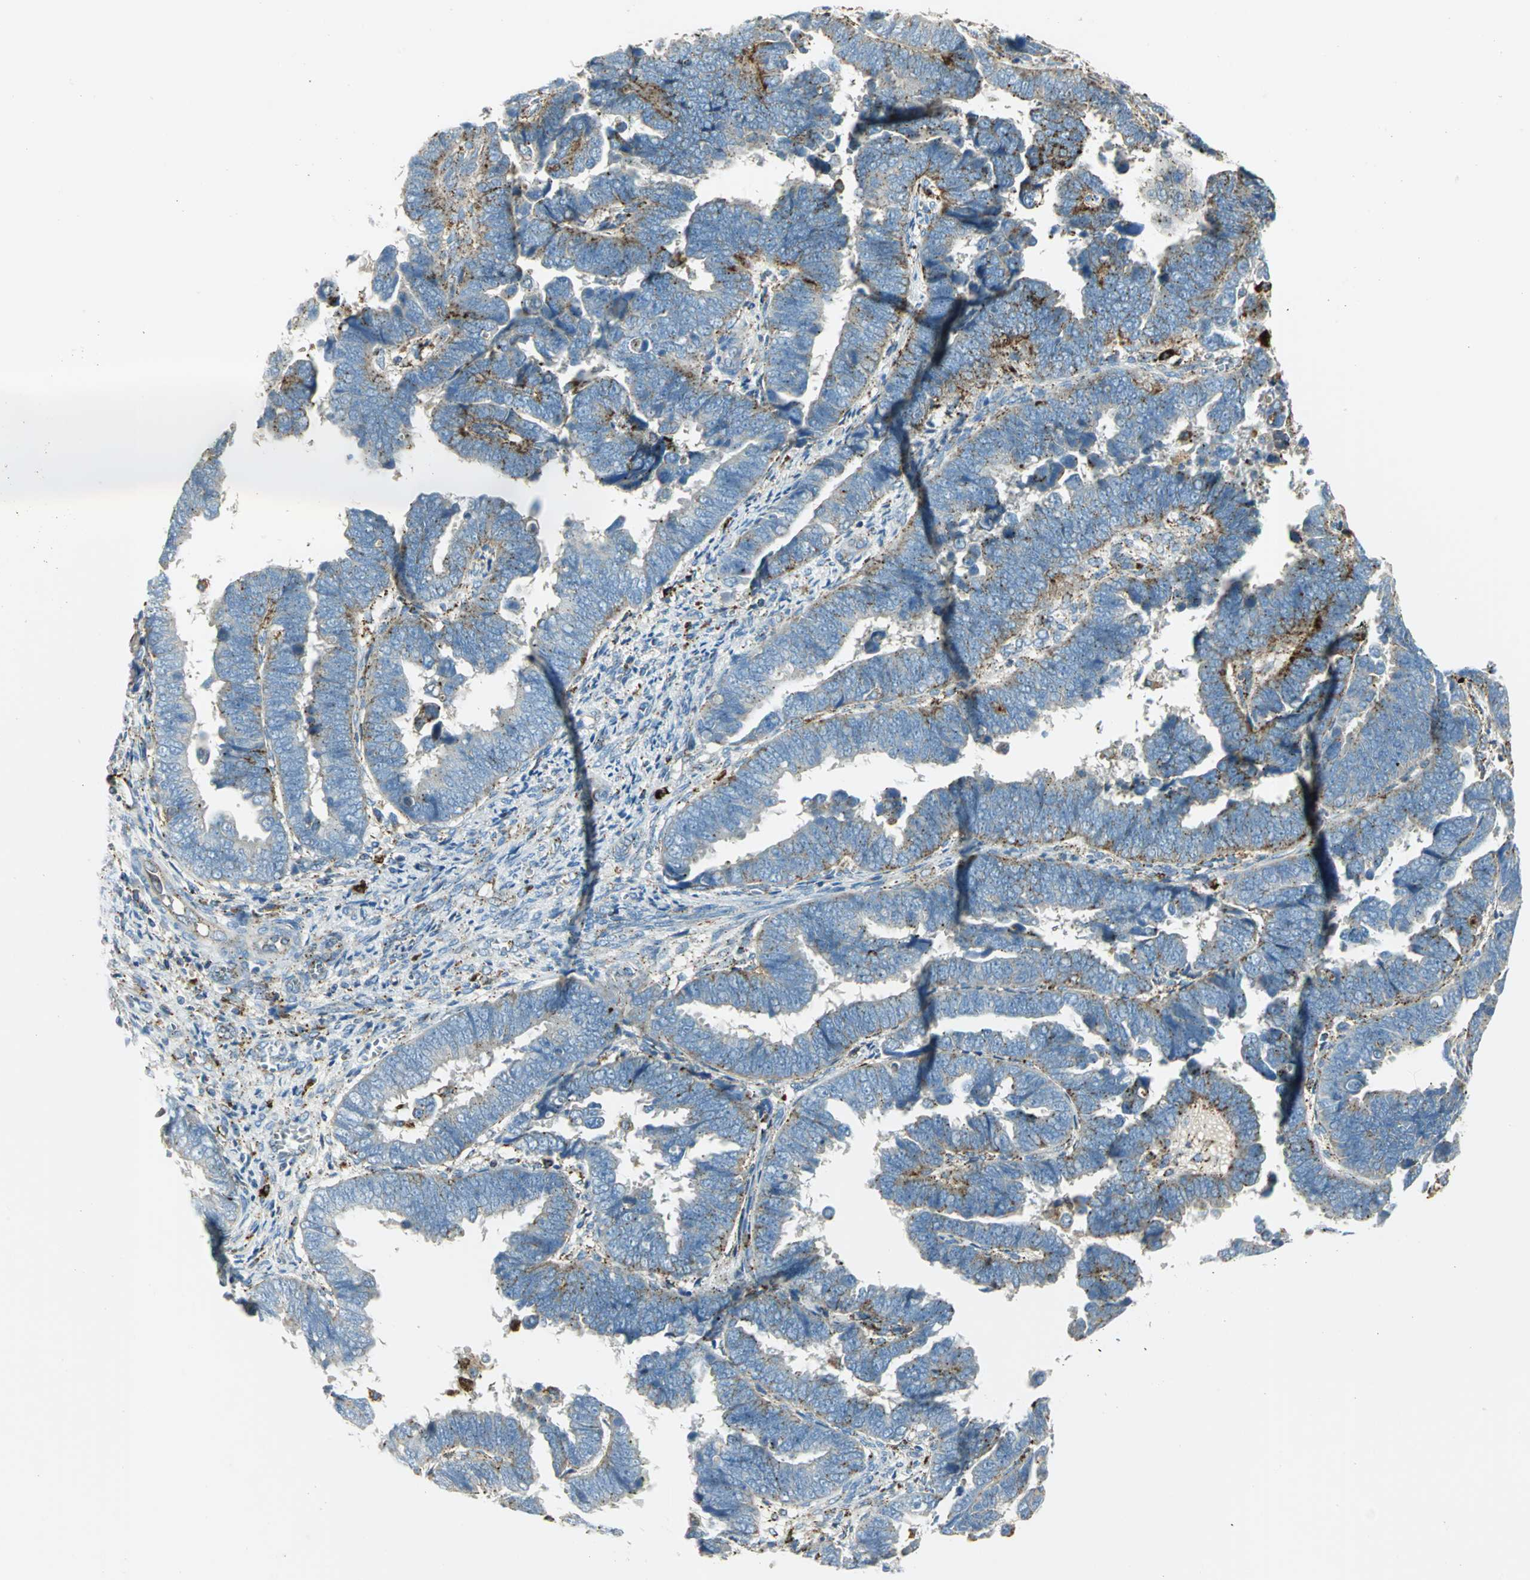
{"staining": {"intensity": "moderate", "quantity": "<25%", "location": "cytoplasmic/membranous"}, "tissue": "endometrial cancer", "cell_type": "Tumor cells", "image_type": "cancer", "snomed": [{"axis": "morphology", "description": "Adenocarcinoma, NOS"}, {"axis": "topography", "description": "Endometrium"}], "caption": "This is an image of IHC staining of endometrial cancer, which shows moderate expression in the cytoplasmic/membranous of tumor cells.", "gene": "ARSA", "patient": {"sex": "female", "age": 75}}